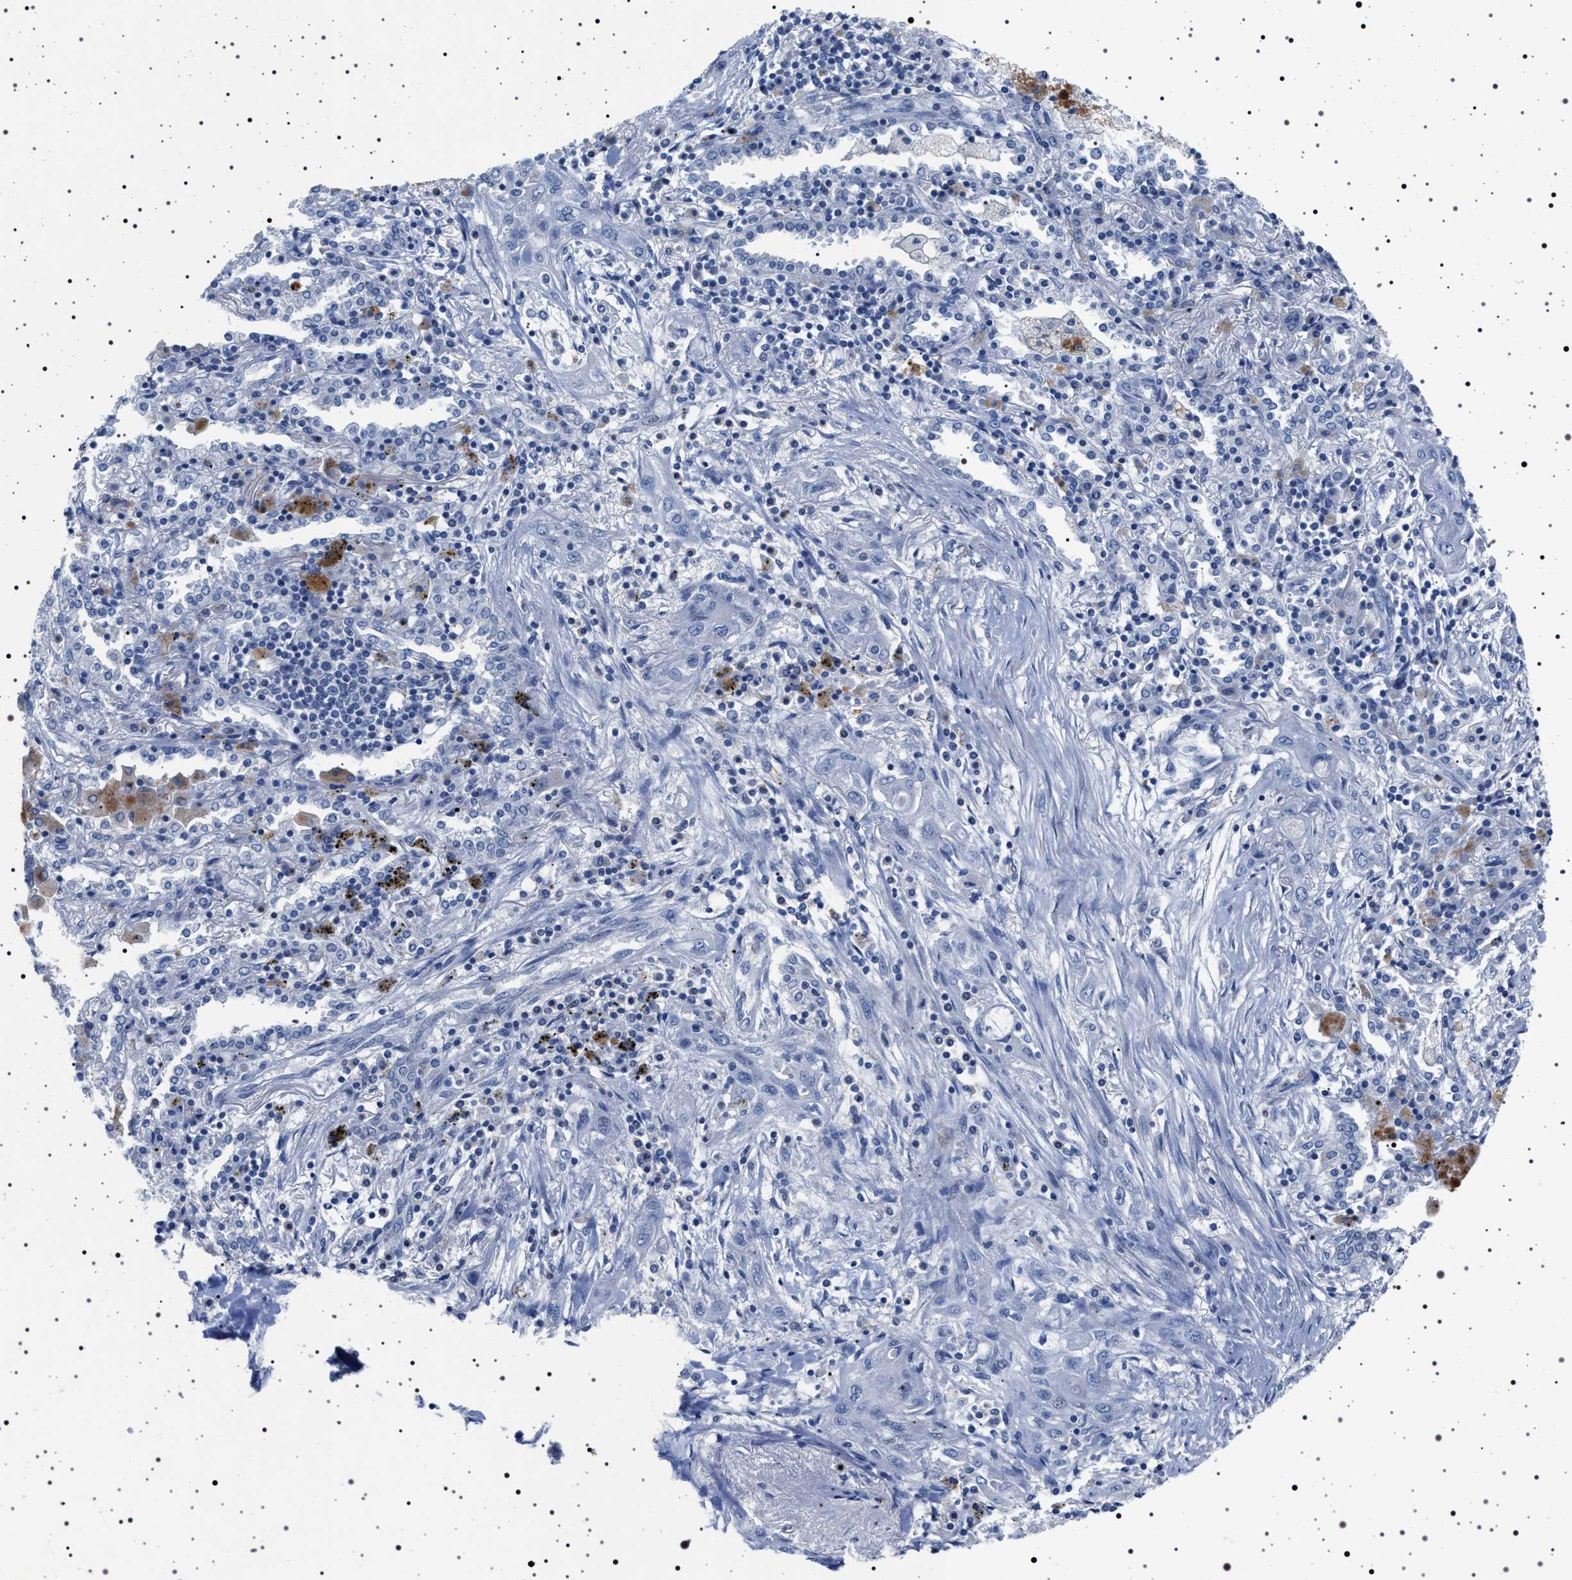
{"staining": {"intensity": "negative", "quantity": "none", "location": "none"}, "tissue": "lung cancer", "cell_type": "Tumor cells", "image_type": "cancer", "snomed": [{"axis": "morphology", "description": "Squamous cell carcinoma, NOS"}, {"axis": "topography", "description": "Lung"}], "caption": "An image of human lung cancer (squamous cell carcinoma) is negative for staining in tumor cells.", "gene": "NAT9", "patient": {"sex": "female", "age": 47}}